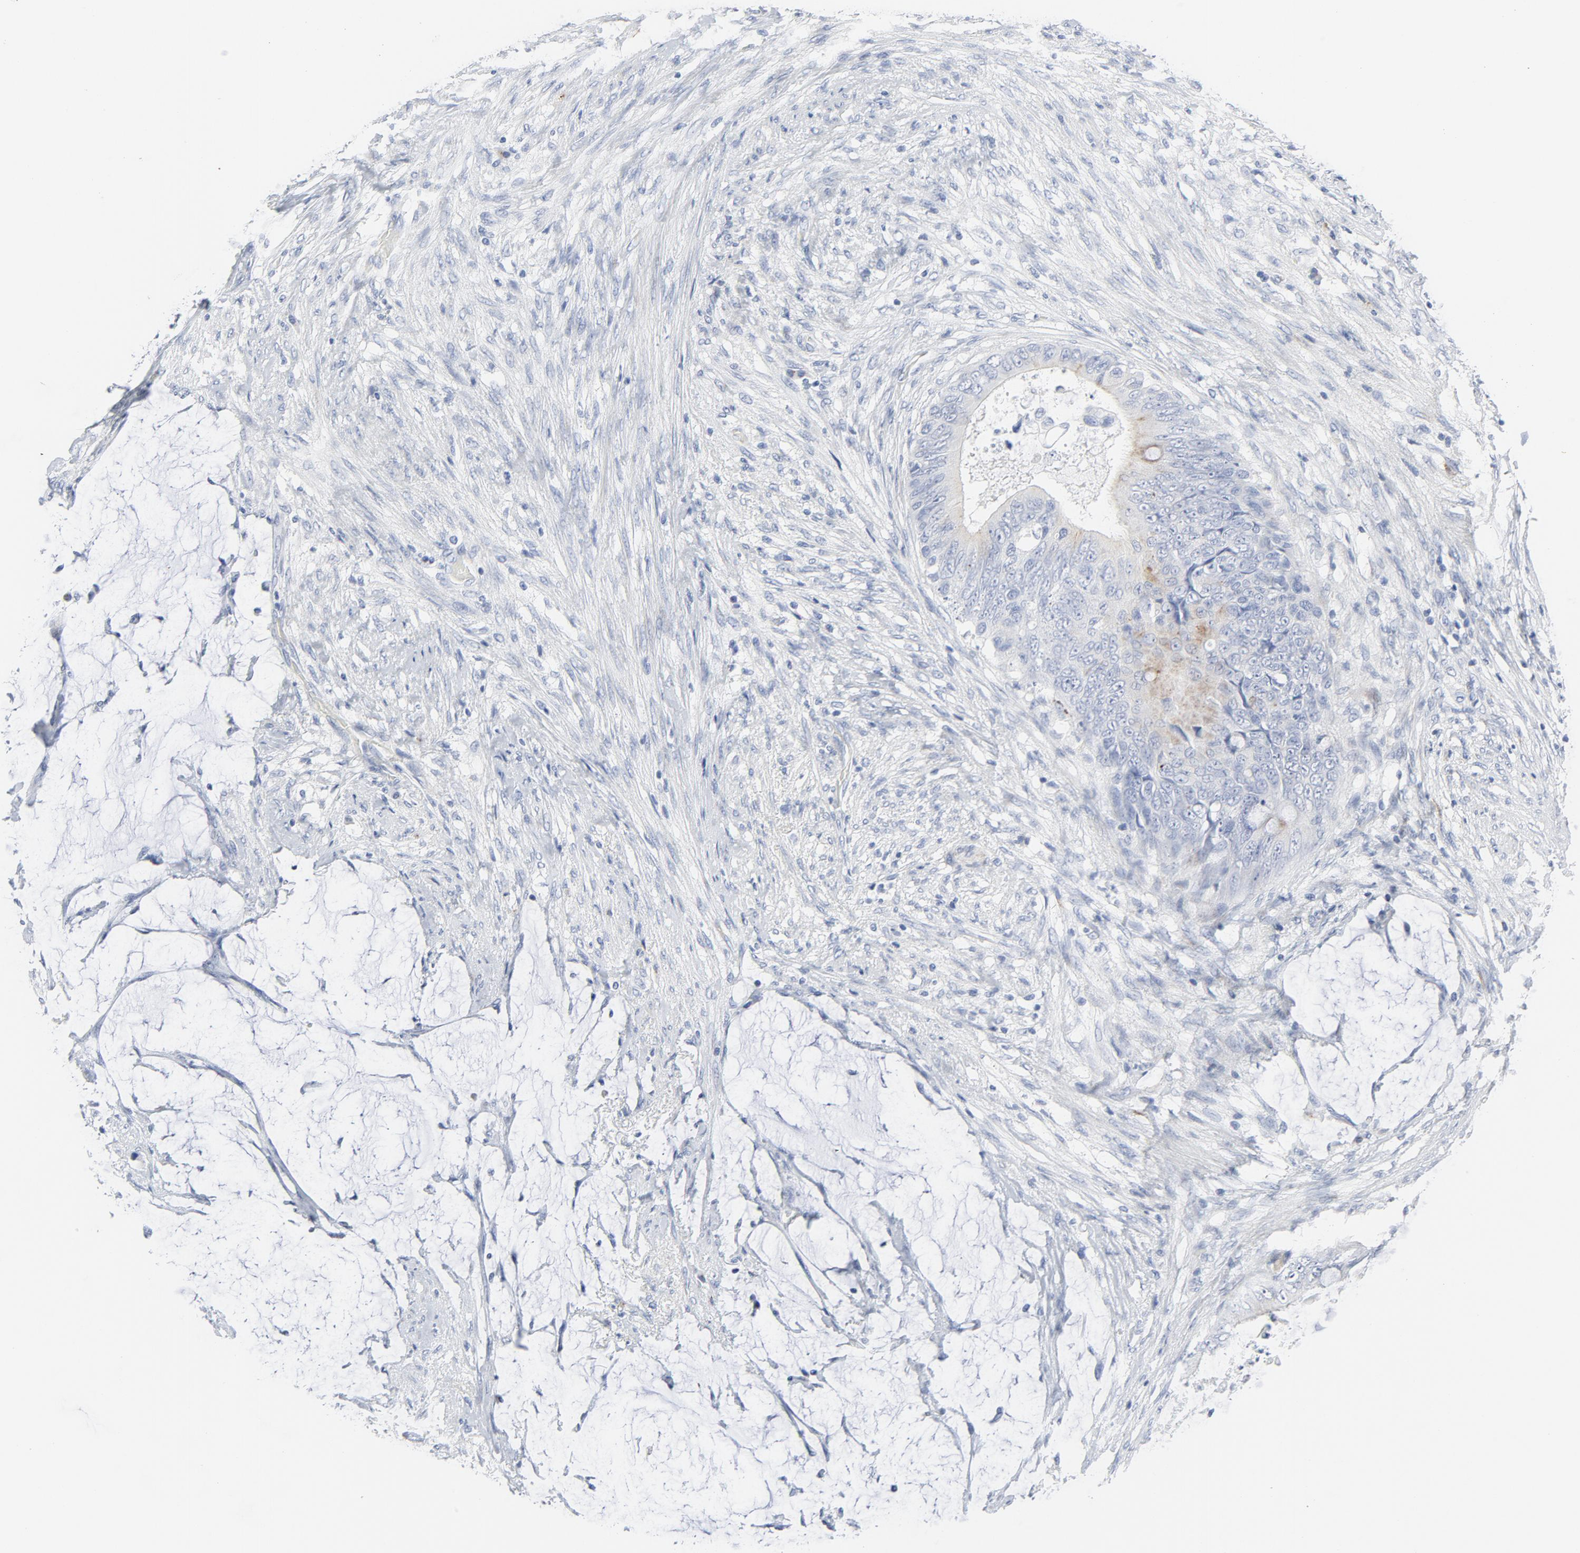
{"staining": {"intensity": "weak", "quantity": "<25%", "location": "cytoplasmic/membranous"}, "tissue": "colorectal cancer", "cell_type": "Tumor cells", "image_type": "cancer", "snomed": [{"axis": "morphology", "description": "Normal tissue, NOS"}, {"axis": "morphology", "description": "Adenocarcinoma, NOS"}, {"axis": "topography", "description": "Rectum"}, {"axis": "topography", "description": "Peripheral nerve tissue"}], "caption": "This is a image of immunohistochemistry staining of adenocarcinoma (colorectal), which shows no staining in tumor cells.", "gene": "TUBB1", "patient": {"sex": "female", "age": 77}}